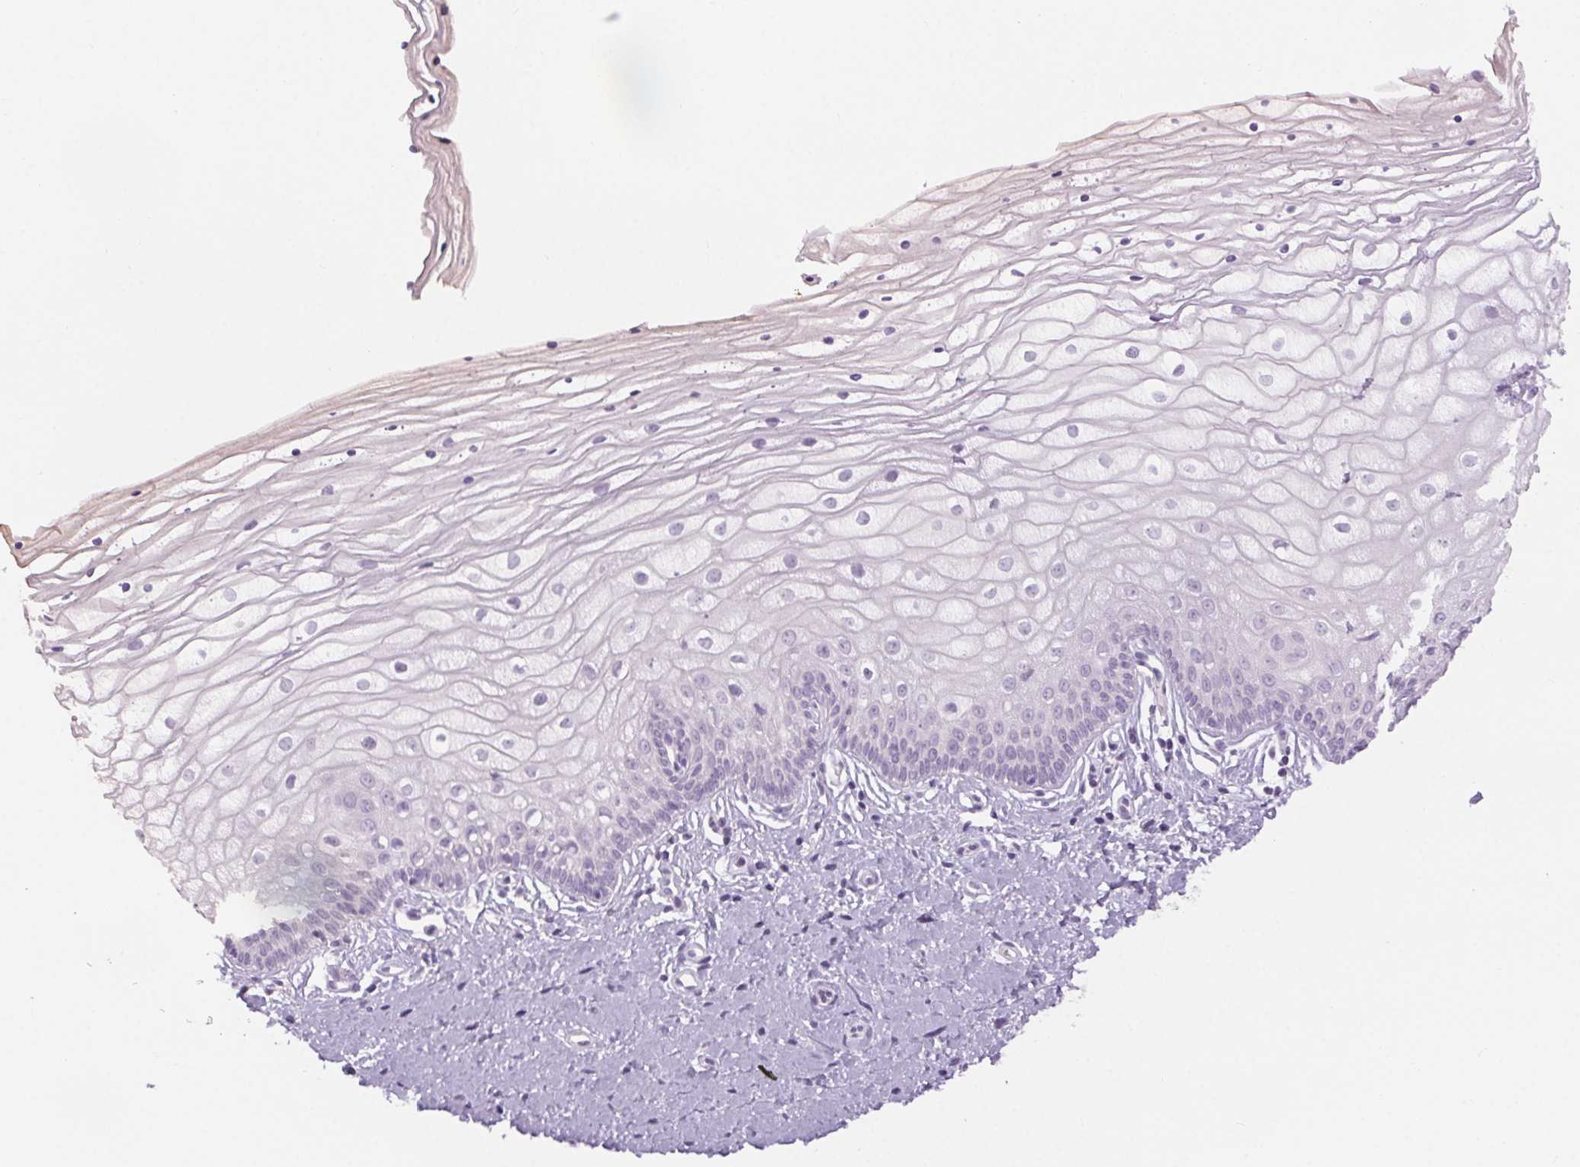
{"staining": {"intensity": "negative", "quantity": "none", "location": "none"}, "tissue": "vagina", "cell_type": "Squamous epithelial cells", "image_type": "normal", "snomed": [{"axis": "morphology", "description": "Normal tissue, NOS"}, {"axis": "topography", "description": "Vagina"}], "caption": "The IHC histopathology image has no significant positivity in squamous epithelial cells of vagina.", "gene": "SLC6A19", "patient": {"sex": "female", "age": 39}}